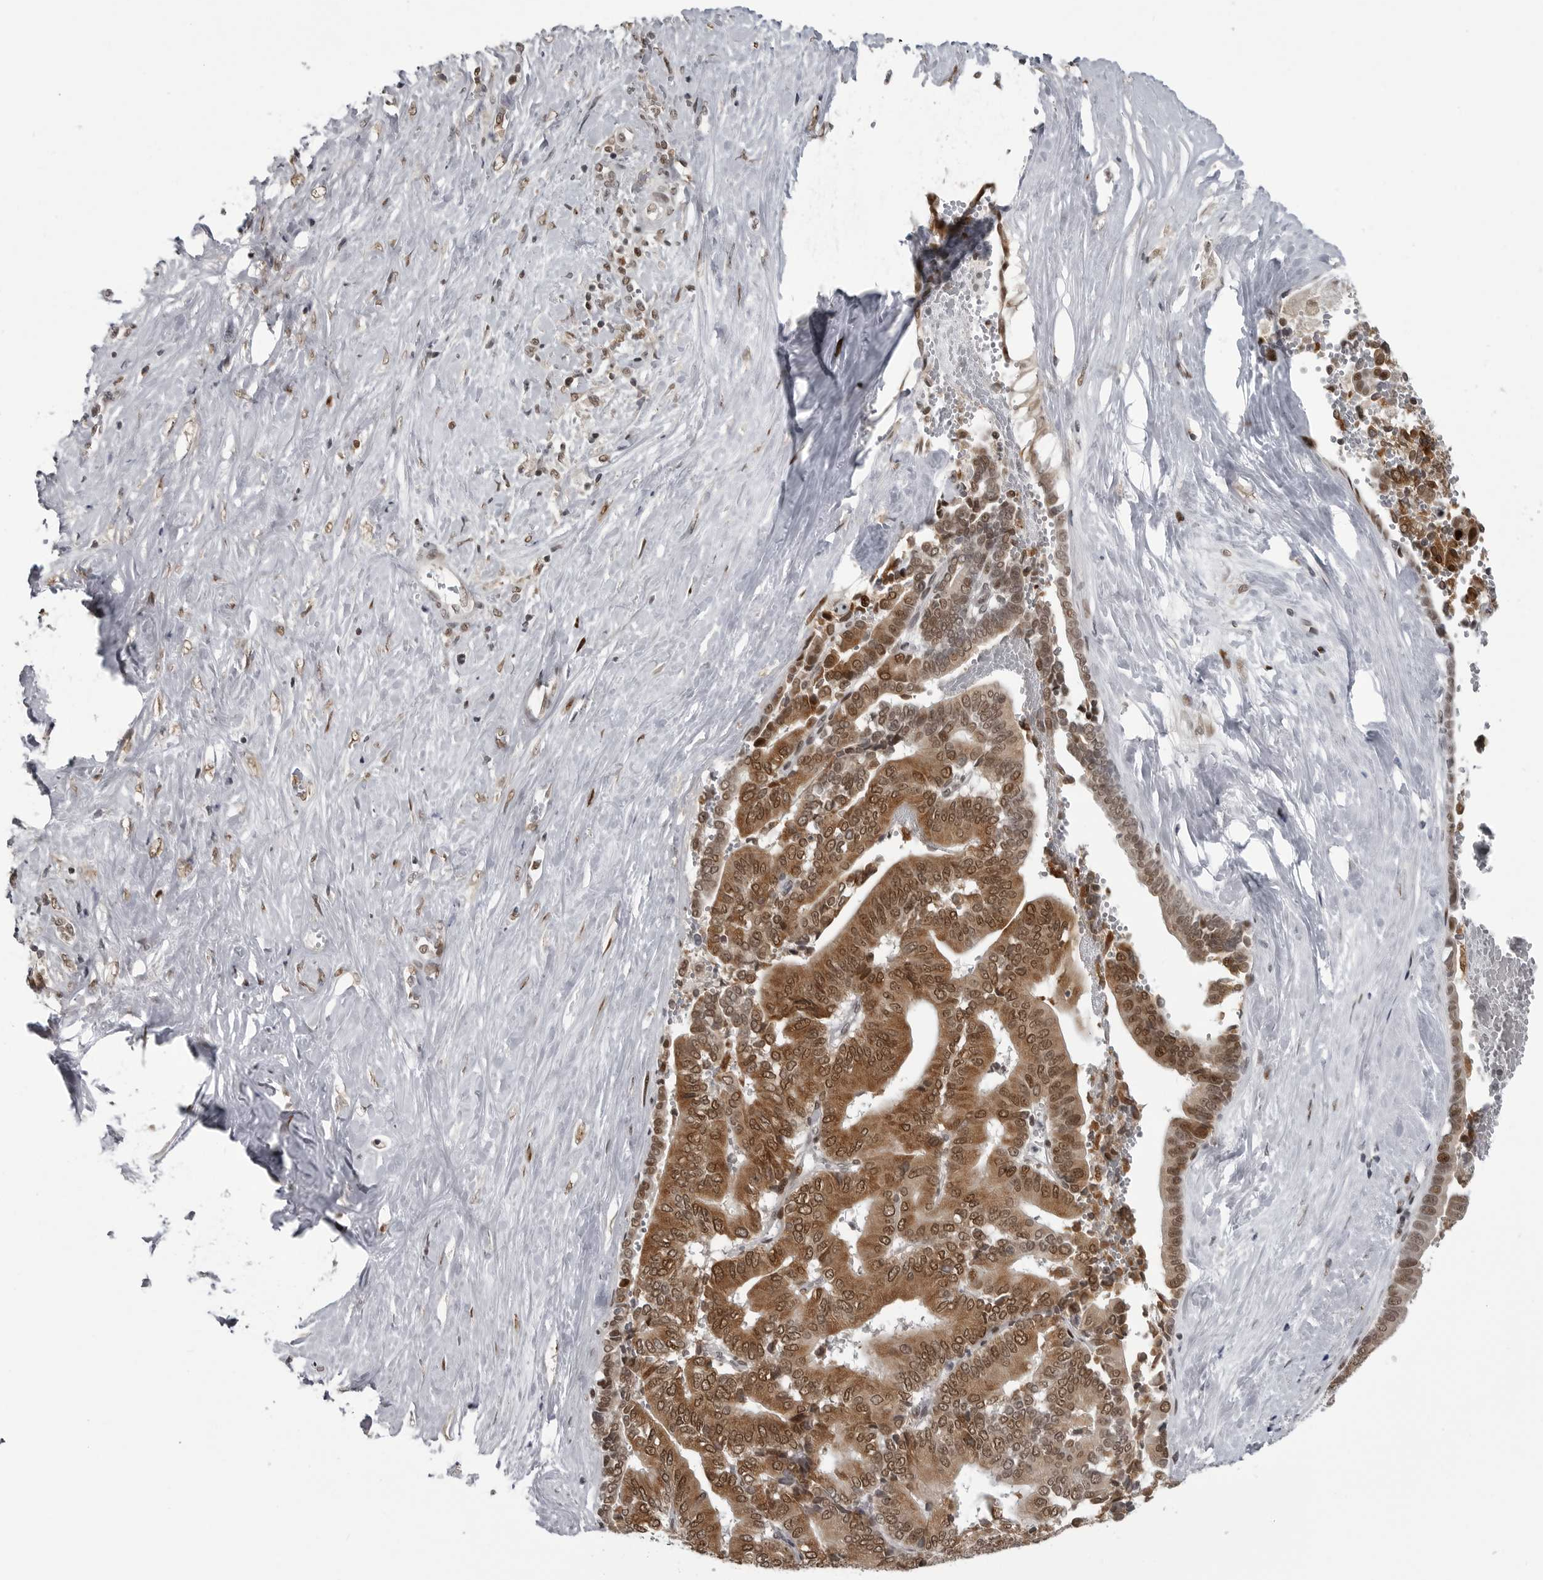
{"staining": {"intensity": "moderate", "quantity": ">75%", "location": "cytoplasmic/membranous,nuclear"}, "tissue": "liver cancer", "cell_type": "Tumor cells", "image_type": "cancer", "snomed": [{"axis": "morphology", "description": "Cholangiocarcinoma"}, {"axis": "topography", "description": "Liver"}], "caption": "A brown stain highlights moderate cytoplasmic/membranous and nuclear positivity of a protein in human liver cholangiocarcinoma tumor cells. (DAB IHC, brown staining for protein, blue staining for nuclei).", "gene": "C8orf58", "patient": {"sex": "female", "age": 75}}